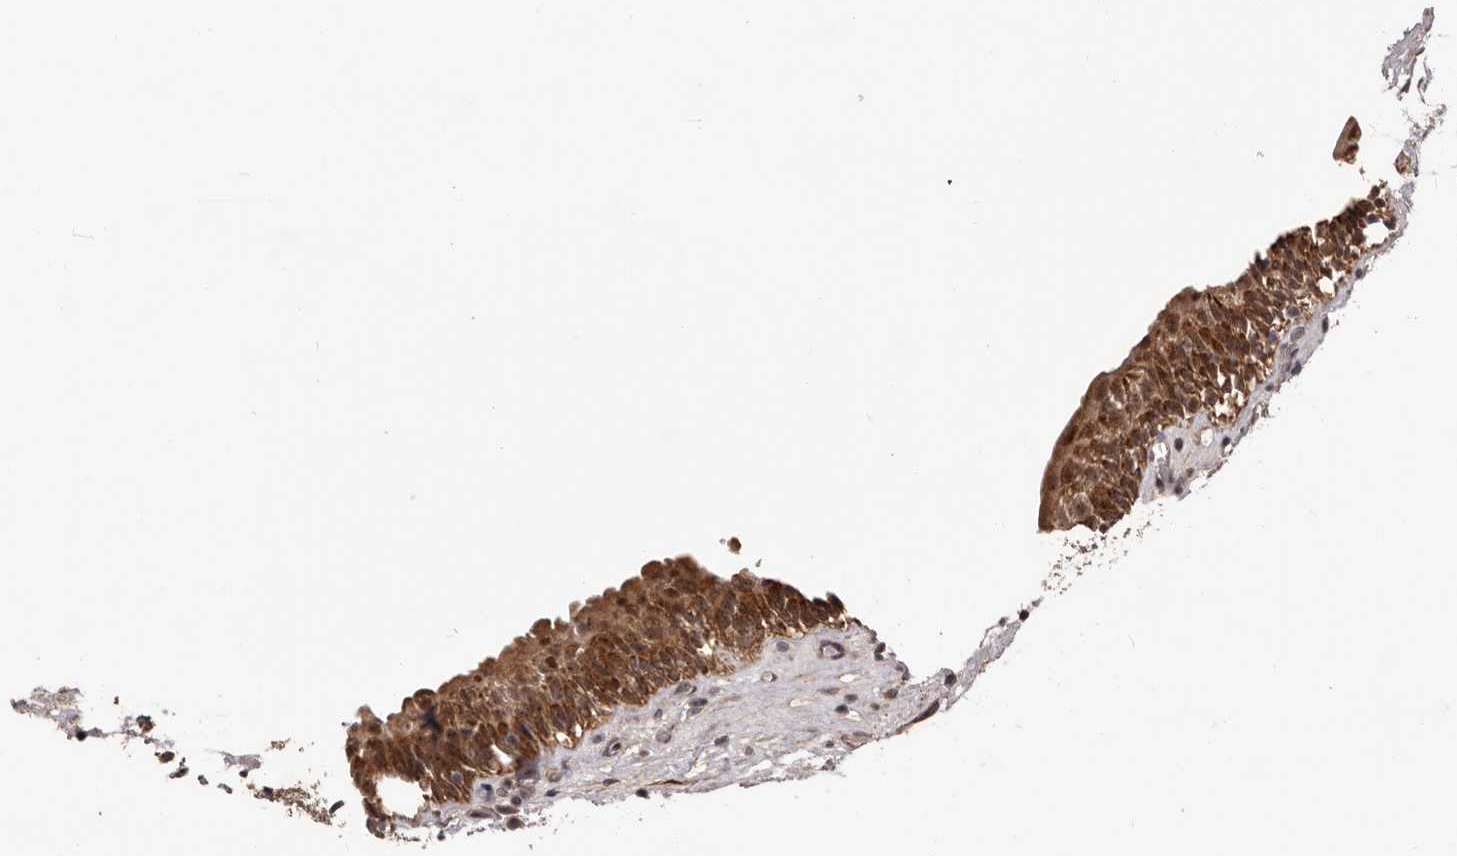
{"staining": {"intensity": "moderate", "quantity": ">75%", "location": "cytoplasmic/membranous,nuclear"}, "tissue": "urinary bladder", "cell_type": "Urothelial cells", "image_type": "normal", "snomed": [{"axis": "morphology", "description": "Normal tissue, NOS"}, {"axis": "topography", "description": "Urinary bladder"}], "caption": "A high-resolution micrograph shows IHC staining of normal urinary bladder, which displays moderate cytoplasmic/membranous,nuclear staining in approximately >75% of urothelial cells. The staining is performed using DAB brown chromogen to label protein expression. The nuclei are counter-stained blue using hematoxylin.", "gene": "ZCCHC7", "patient": {"sex": "male", "age": 83}}